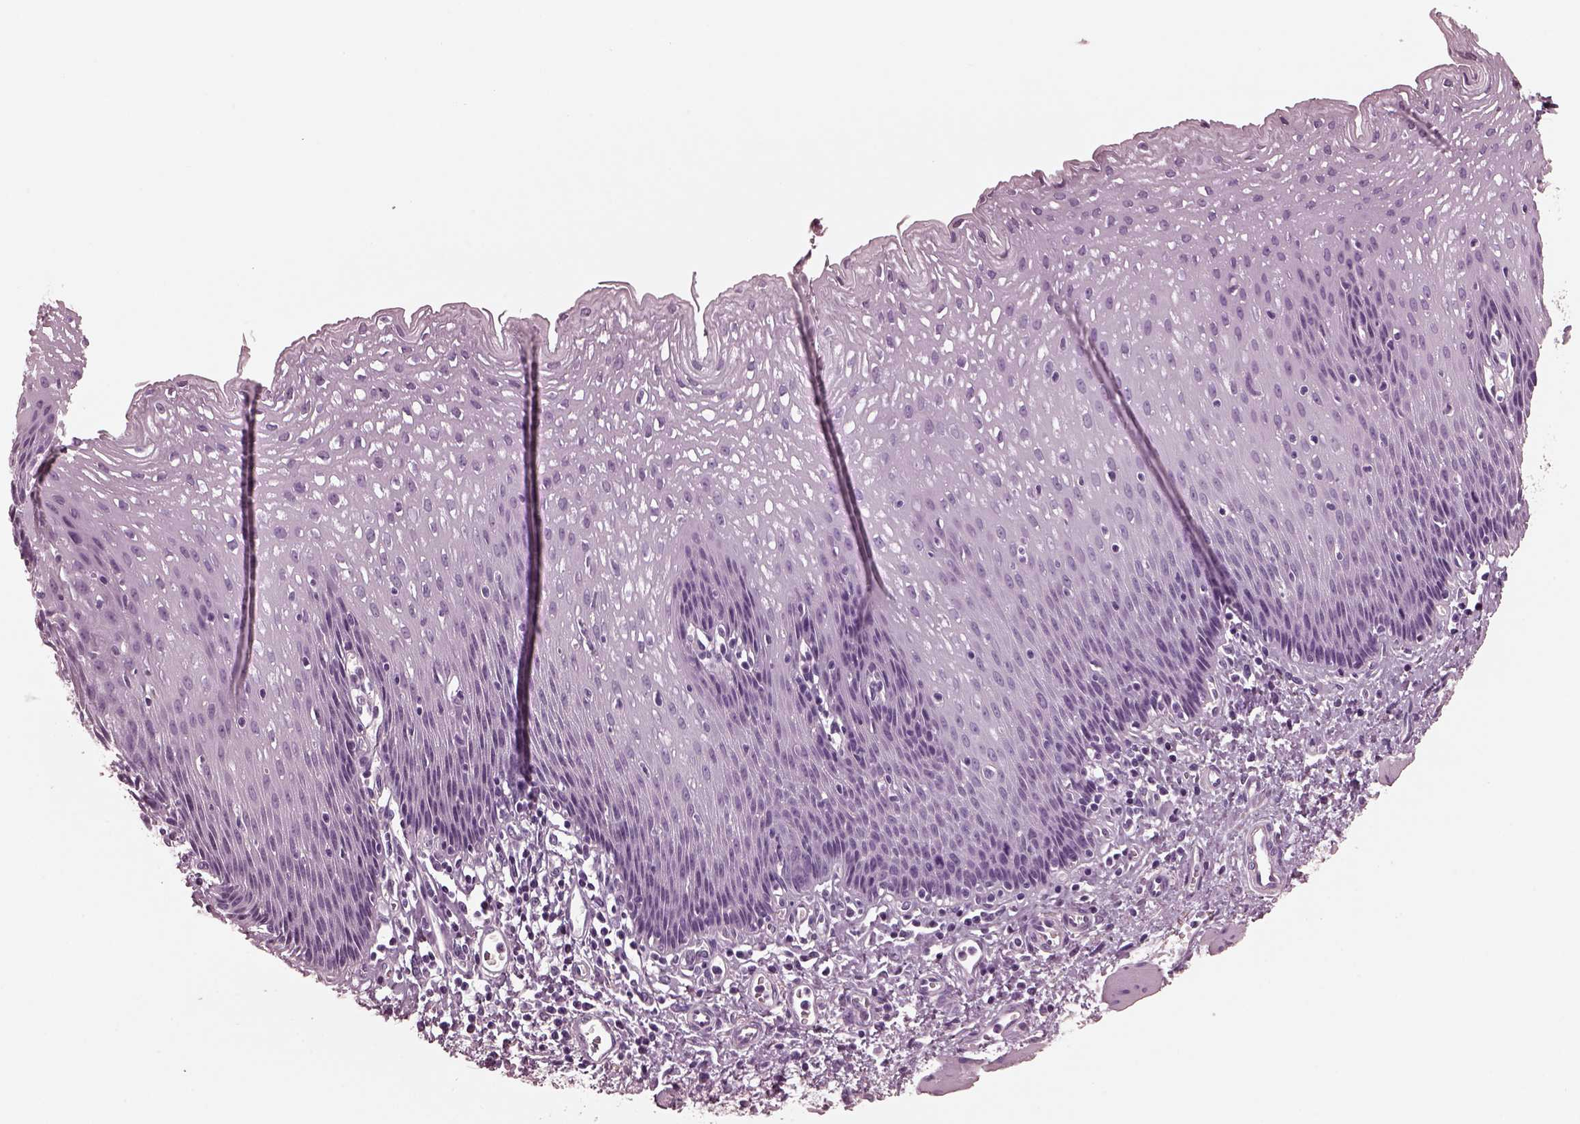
{"staining": {"intensity": "negative", "quantity": "none", "location": "none"}, "tissue": "esophagus", "cell_type": "Squamous epithelial cells", "image_type": "normal", "snomed": [{"axis": "morphology", "description": "Normal tissue, NOS"}, {"axis": "topography", "description": "Esophagus"}], "caption": "A histopathology image of esophagus stained for a protein demonstrates no brown staining in squamous epithelial cells.", "gene": "CGA", "patient": {"sex": "female", "age": 64}}